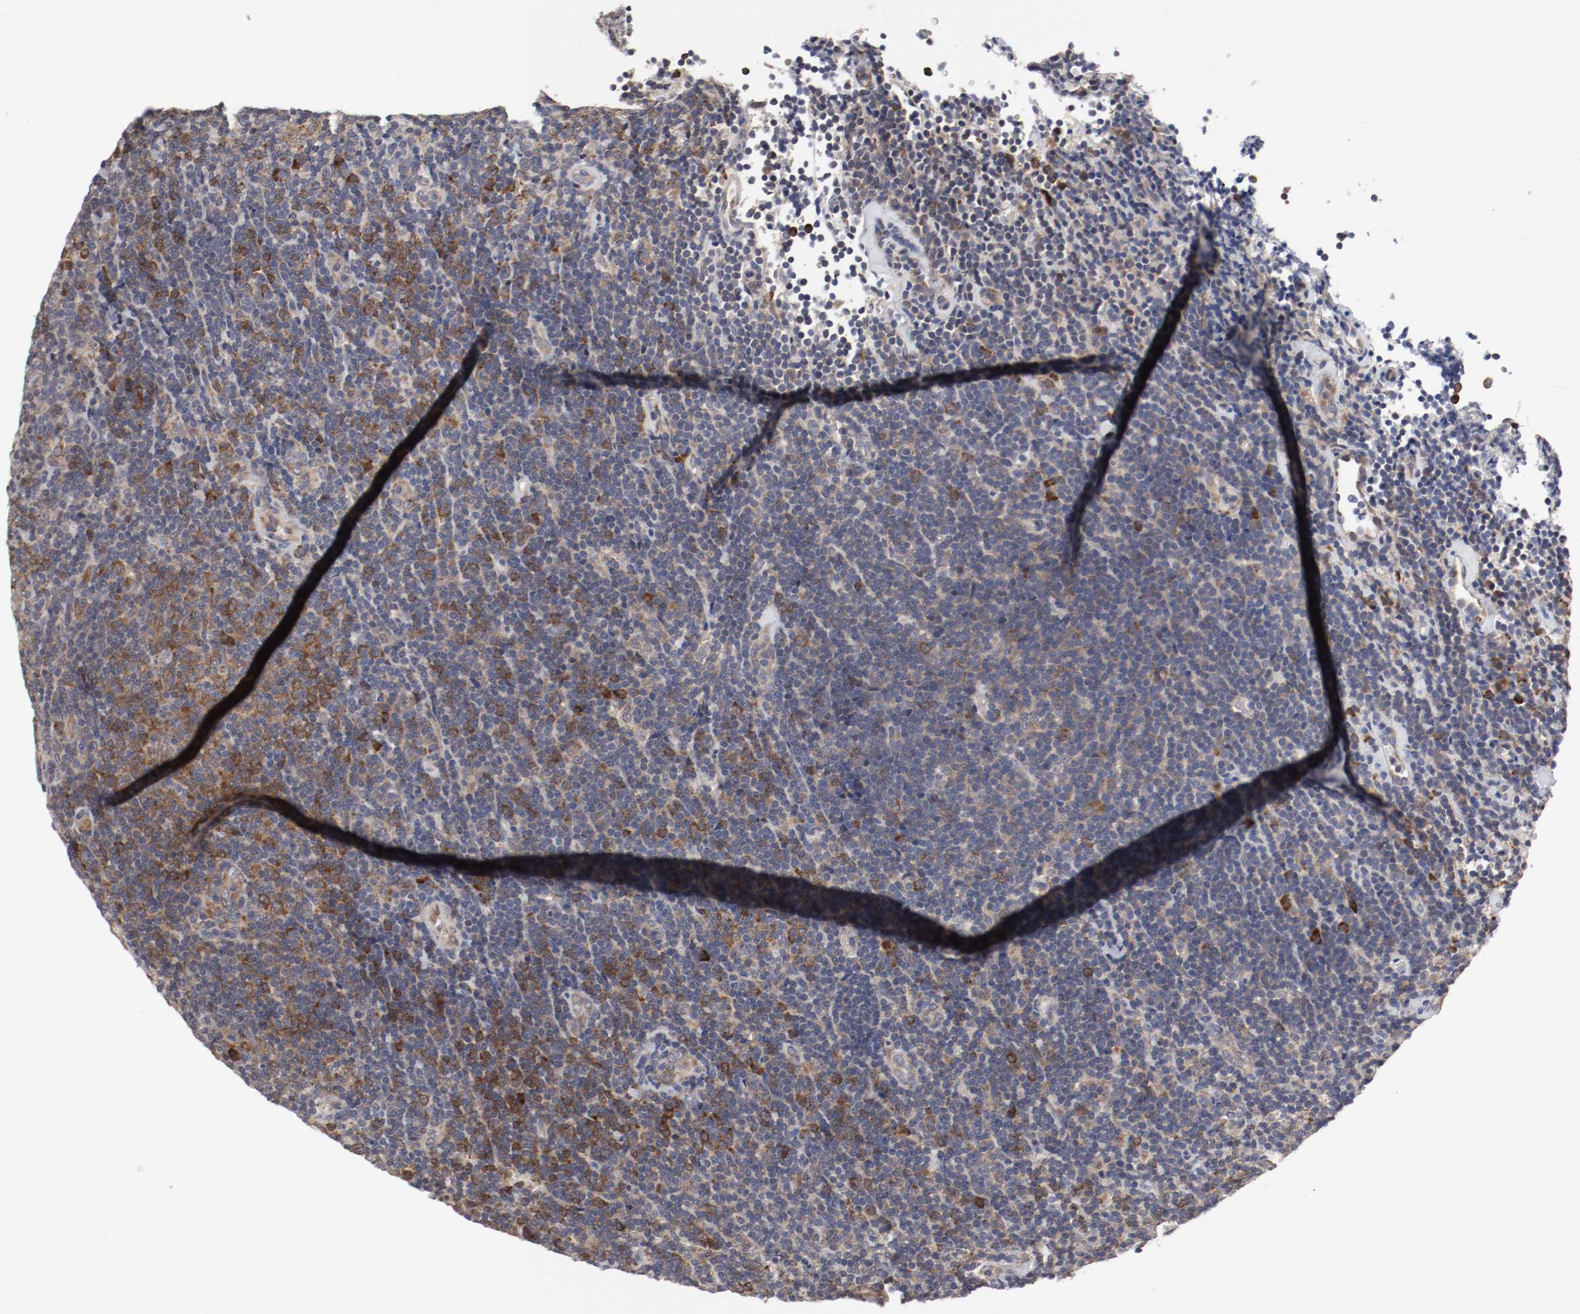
{"staining": {"intensity": "moderate", "quantity": ">75%", "location": "cytoplasmic/membranous"}, "tissue": "lymphoma", "cell_type": "Tumor cells", "image_type": "cancer", "snomed": [{"axis": "morphology", "description": "Malignant lymphoma, non-Hodgkin's type, Low grade"}, {"axis": "topography", "description": "Lymph node"}], "caption": "DAB (3,3'-diaminobenzidine) immunohistochemical staining of low-grade malignant lymphoma, non-Hodgkin's type exhibits moderate cytoplasmic/membranous protein staining in about >75% of tumor cells.", "gene": "FKBP3", "patient": {"sex": "male", "age": 70}}